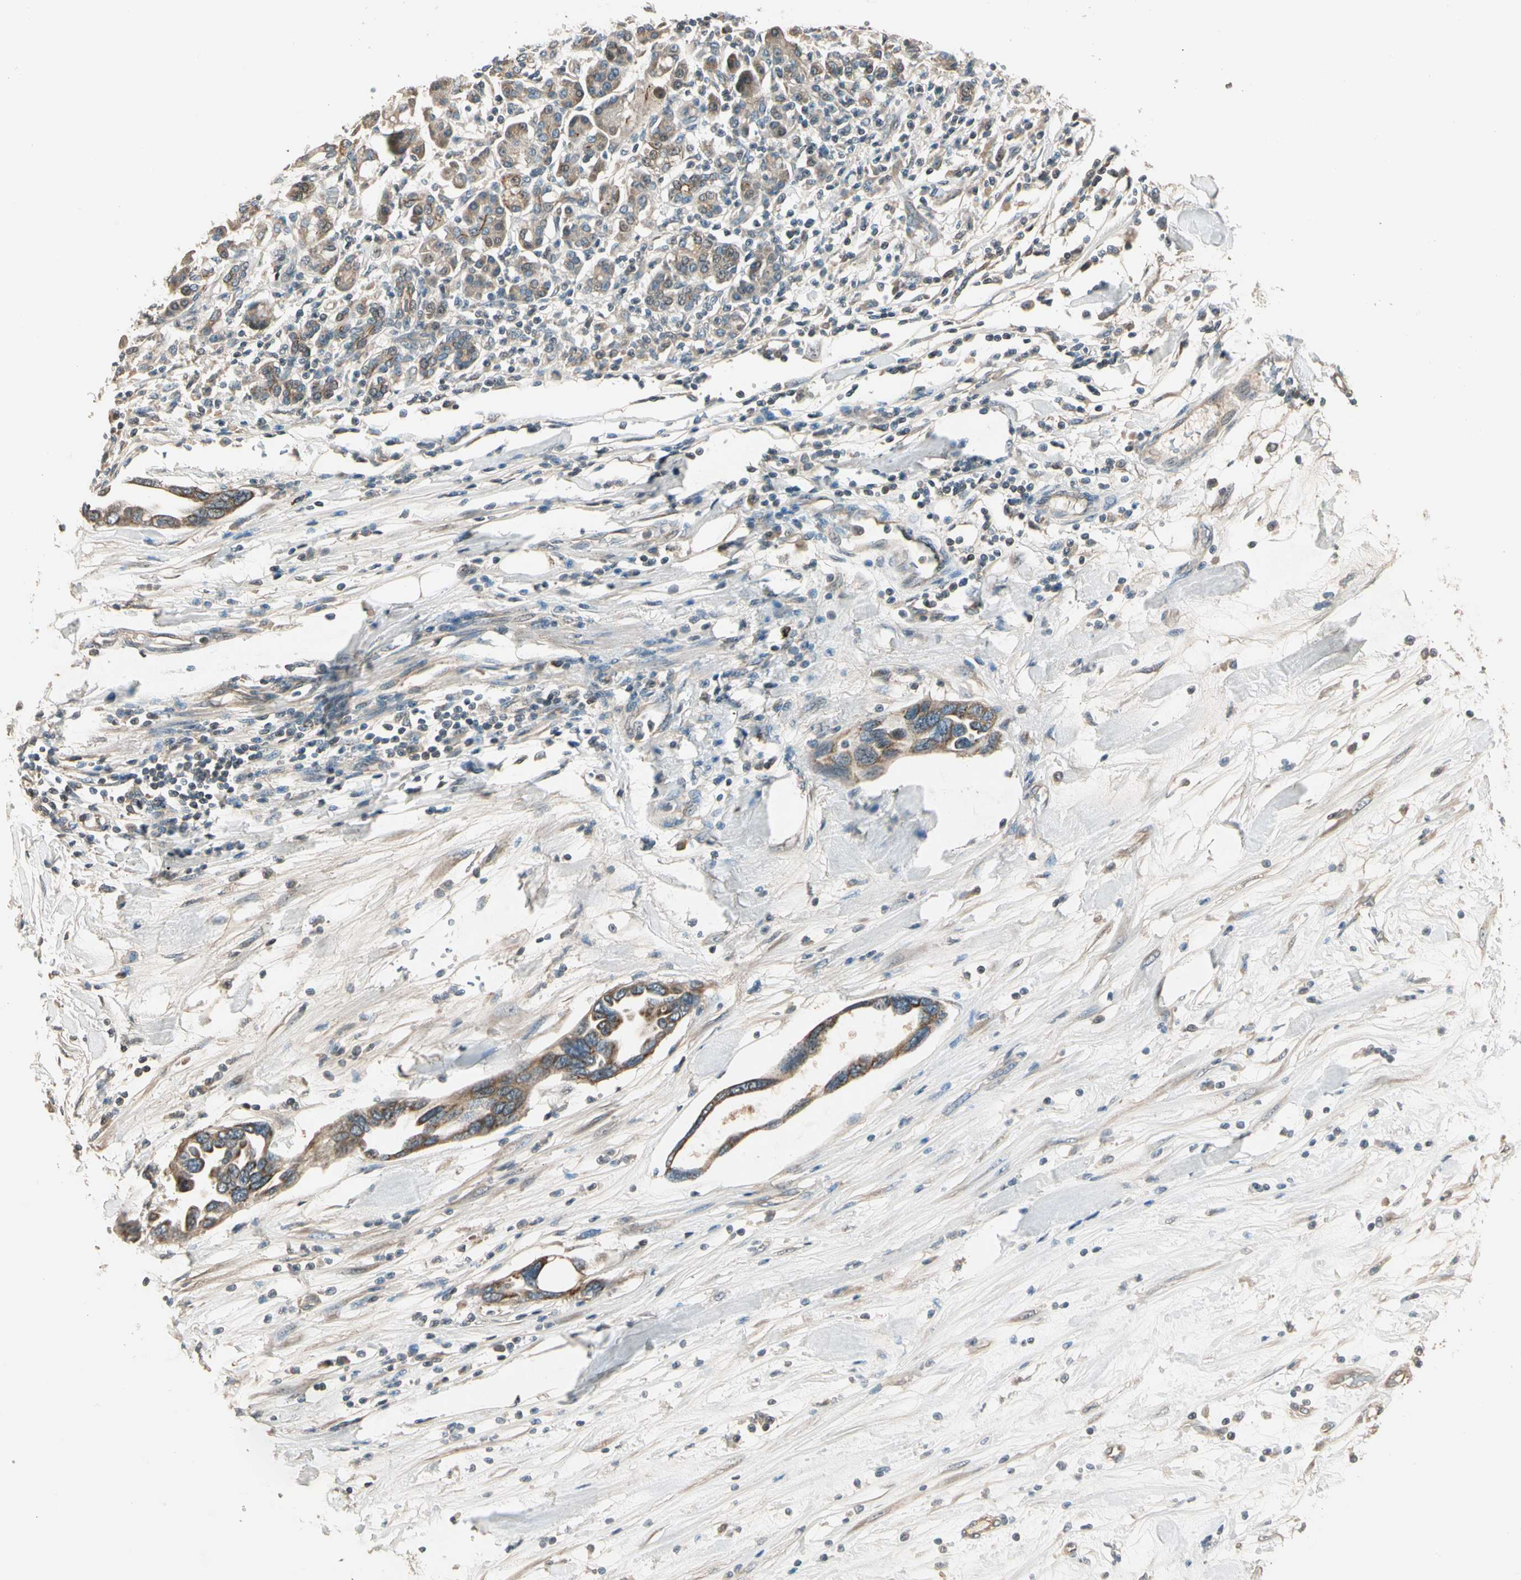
{"staining": {"intensity": "weak", "quantity": ">75%", "location": "cytoplasmic/membranous"}, "tissue": "pancreatic cancer", "cell_type": "Tumor cells", "image_type": "cancer", "snomed": [{"axis": "morphology", "description": "Adenocarcinoma, NOS"}, {"axis": "topography", "description": "Pancreas"}], "caption": "The immunohistochemical stain highlights weak cytoplasmic/membranous positivity in tumor cells of pancreatic cancer (adenocarcinoma) tissue.", "gene": "TNFRSF21", "patient": {"sex": "female", "age": 57}}